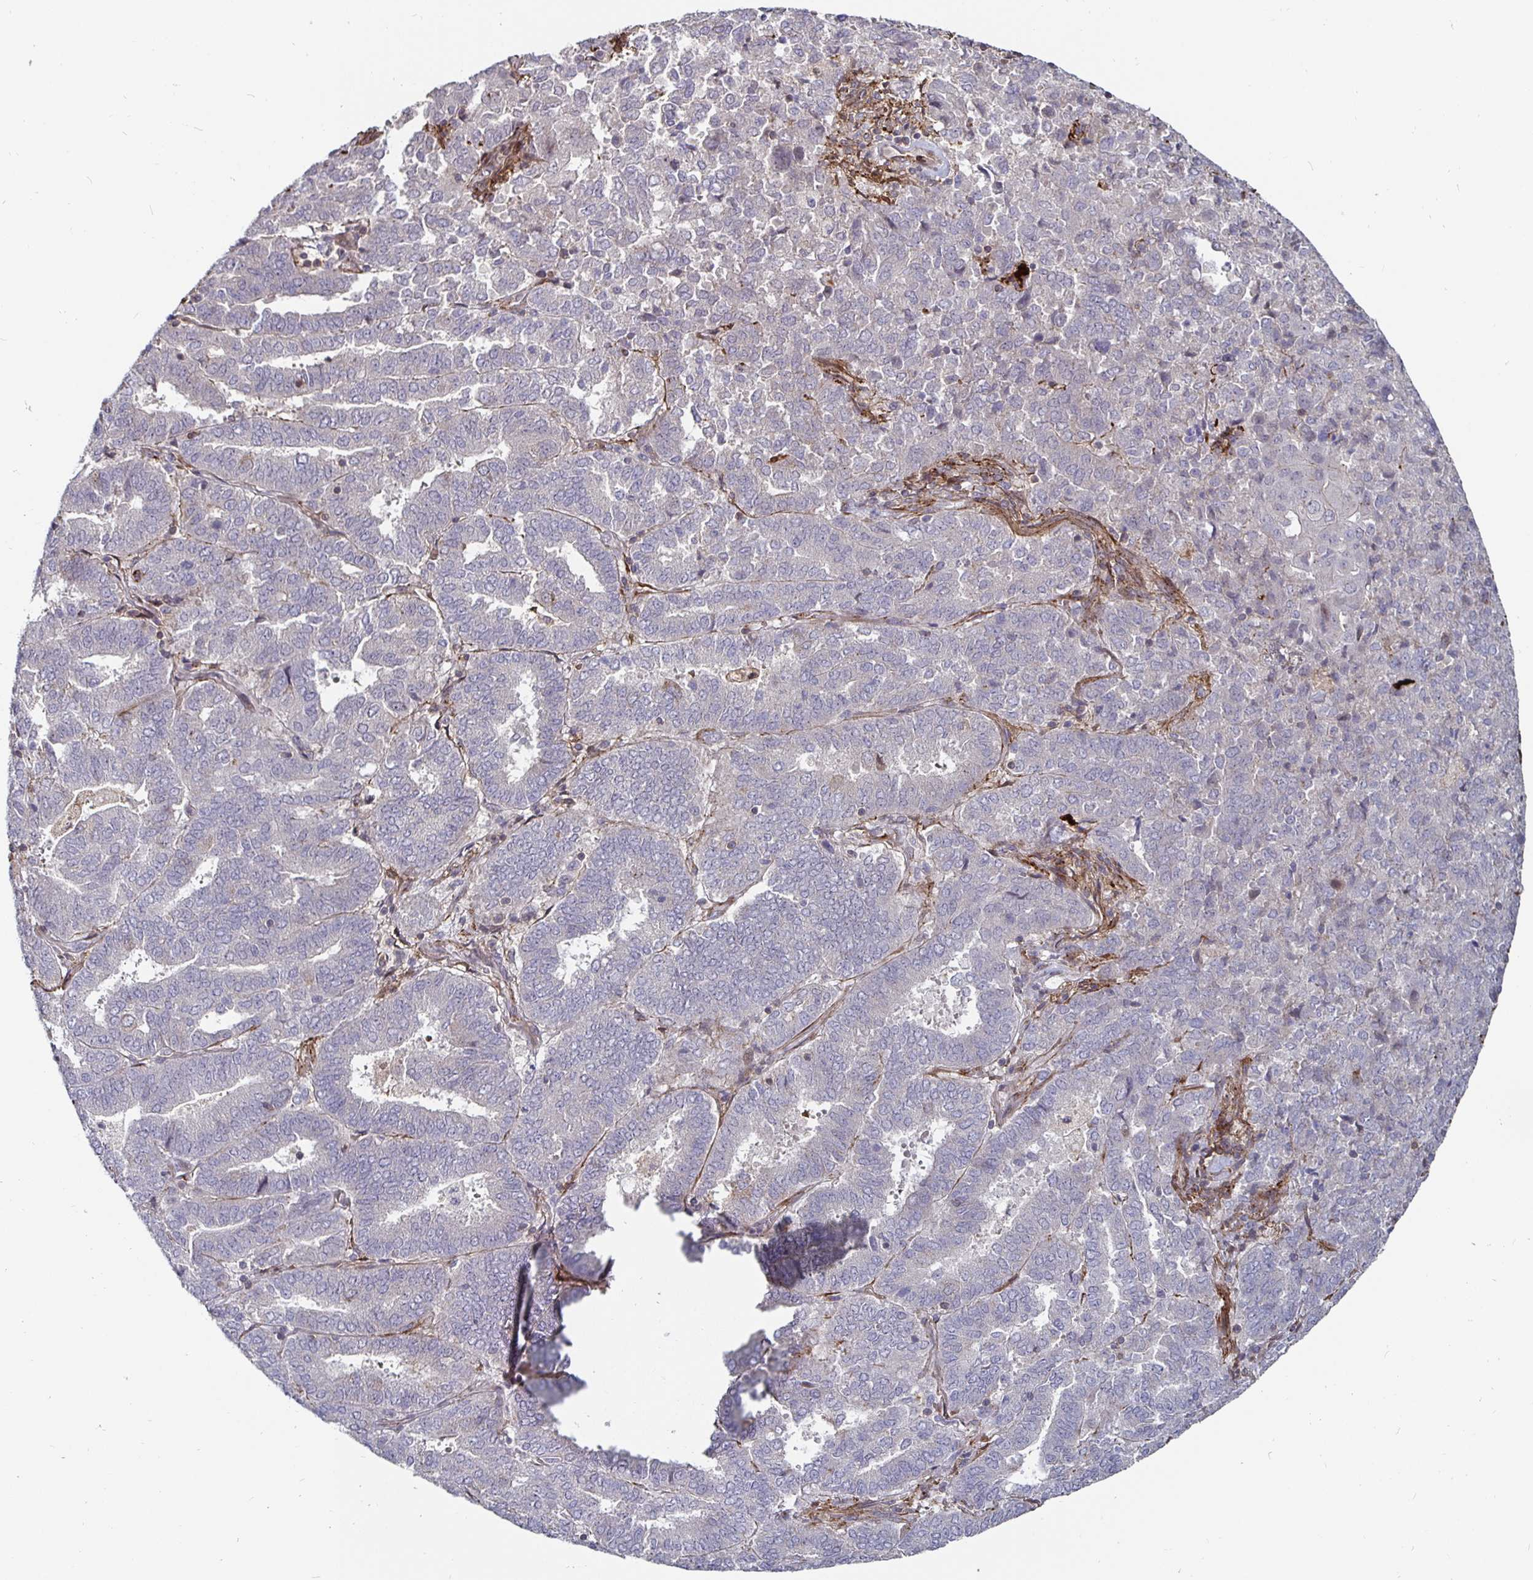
{"staining": {"intensity": "negative", "quantity": "none", "location": "none"}, "tissue": "endometrial cancer", "cell_type": "Tumor cells", "image_type": "cancer", "snomed": [{"axis": "morphology", "description": "Adenocarcinoma, NOS"}, {"axis": "topography", "description": "Endometrium"}], "caption": "Tumor cells are negative for brown protein staining in endometrial adenocarcinoma. (Brightfield microscopy of DAB immunohistochemistry at high magnification).", "gene": "GJA4", "patient": {"sex": "female", "age": 72}}